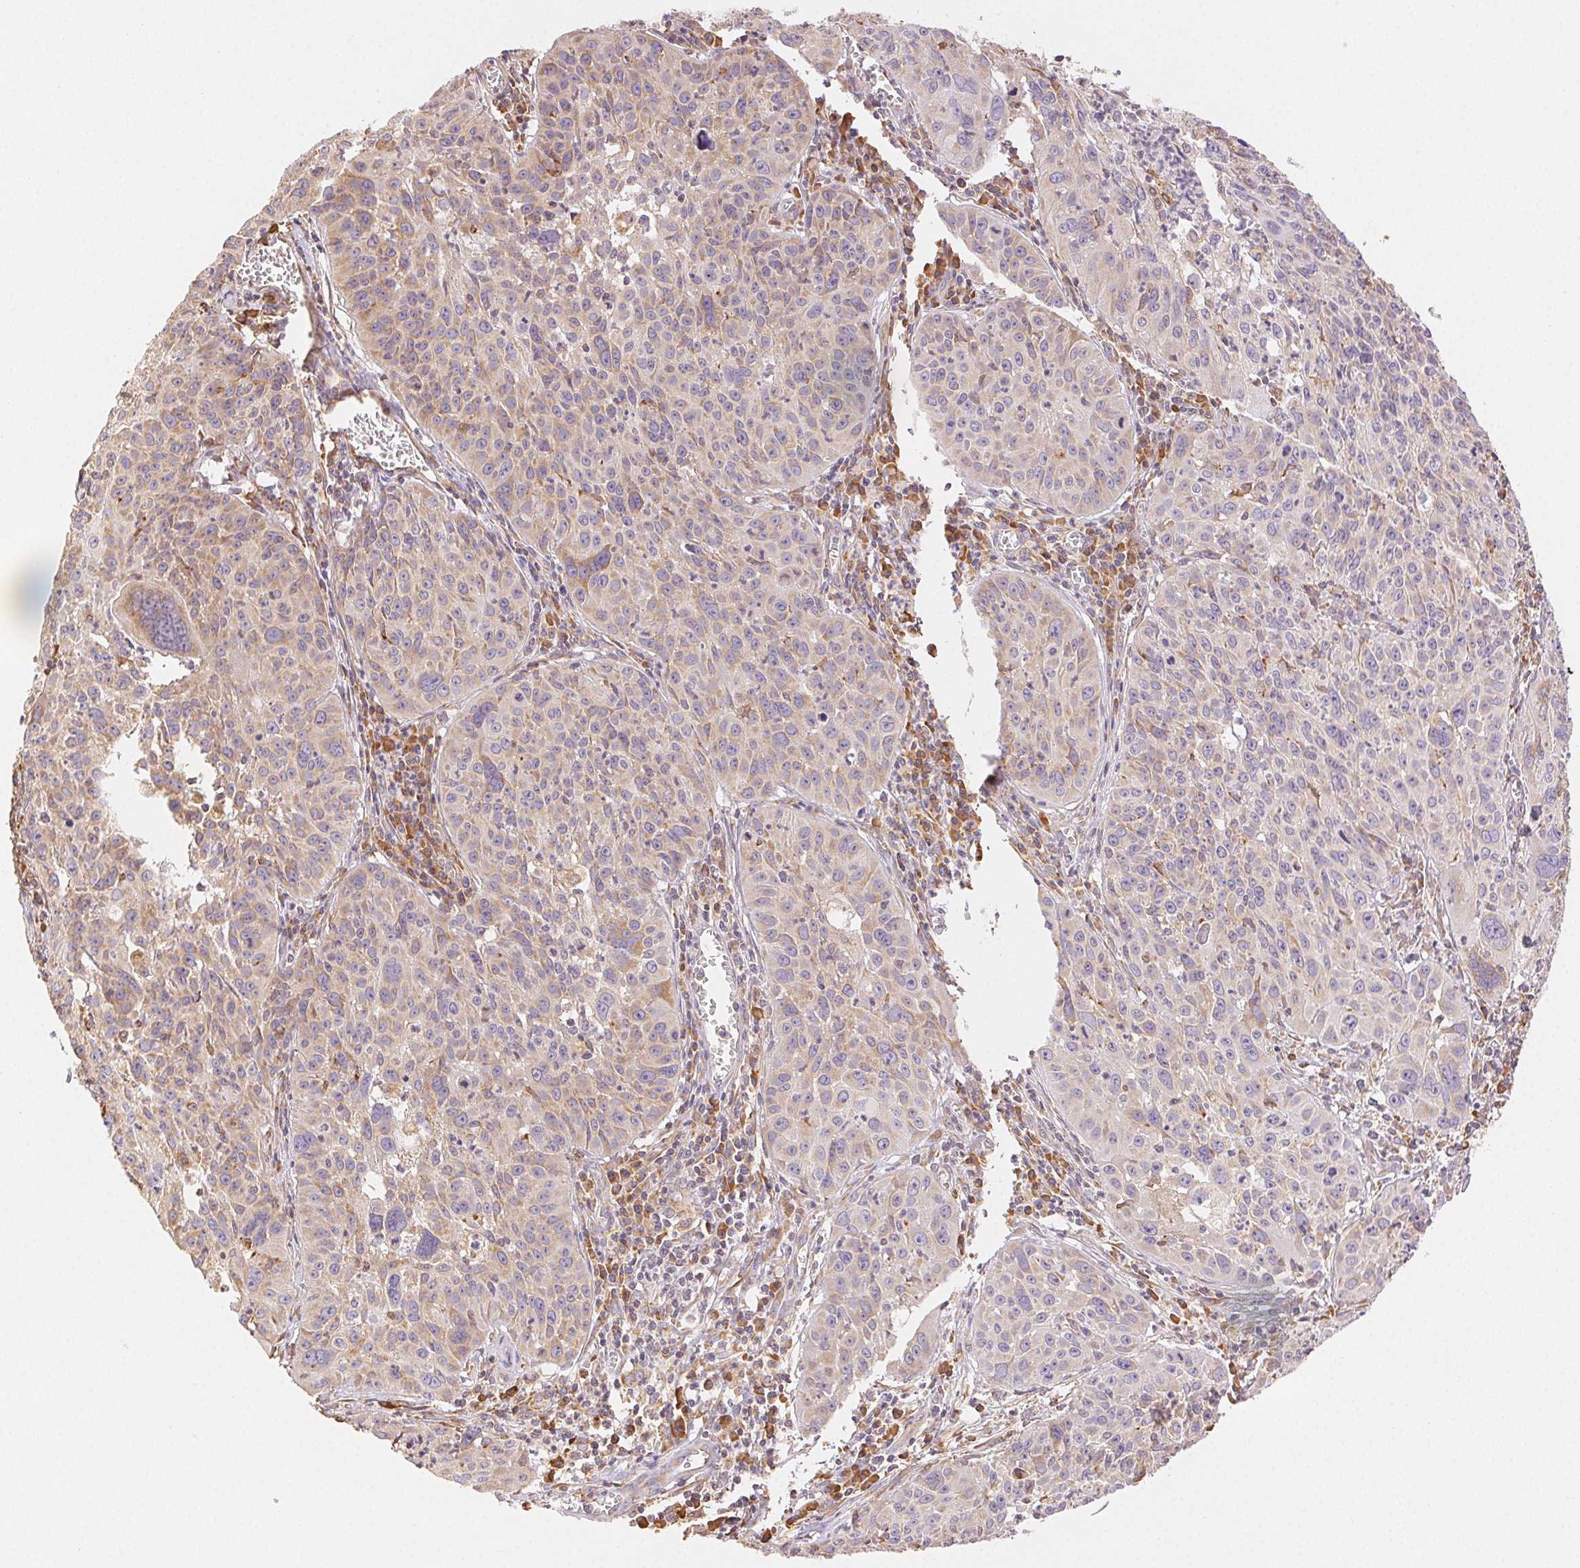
{"staining": {"intensity": "weak", "quantity": "25%-75%", "location": "cytoplasmic/membranous"}, "tissue": "cervical cancer", "cell_type": "Tumor cells", "image_type": "cancer", "snomed": [{"axis": "morphology", "description": "Squamous cell carcinoma, NOS"}, {"axis": "topography", "description": "Cervix"}], "caption": "DAB immunohistochemical staining of squamous cell carcinoma (cervical) reveals weak cytoplasmic/membranous protein expression in about 25%-75% of tumor cells.", "gene": "ENTREP1", "patient": {"sex": "female", "age": 31}}